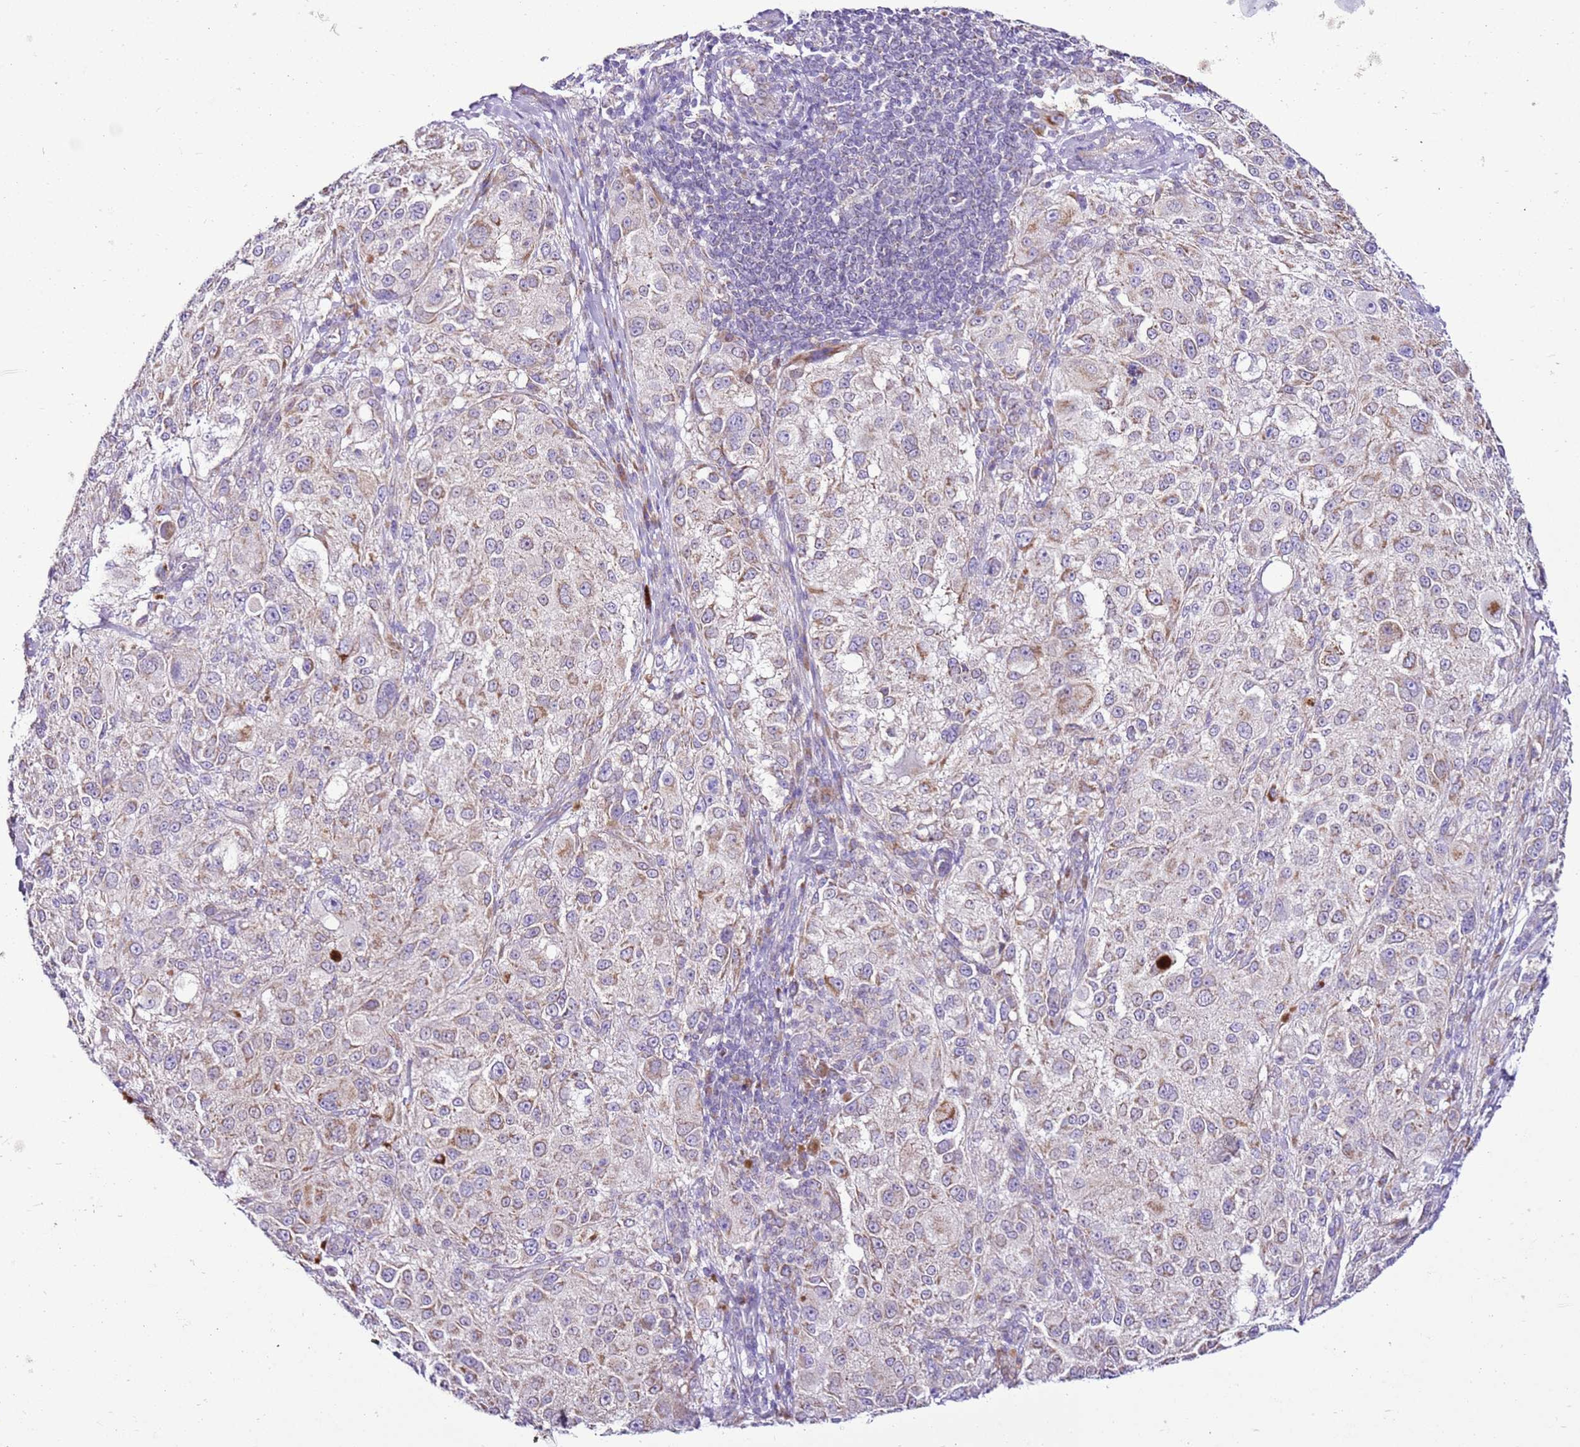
{"staining": {"intensity": "weak", "quantity": "<25%", "location": "cytoplasmic/membranous"}, "tissue": "melanoma", "cell_type": "Tumor cells", "image_type": "cancer", "snomed": [{"axis": "morphology", "description": "Necrosis, NOS"}, {"axis": "morphology", "description": "Malignant melanoma, NOS"}, {"axis": "topography", "description": "Skin"}], "caption": "The image displays no staining of tumor cells in malignant melanoma.", "gene": "MRPL36", "patient": {"sex": "female", "age": 87}}